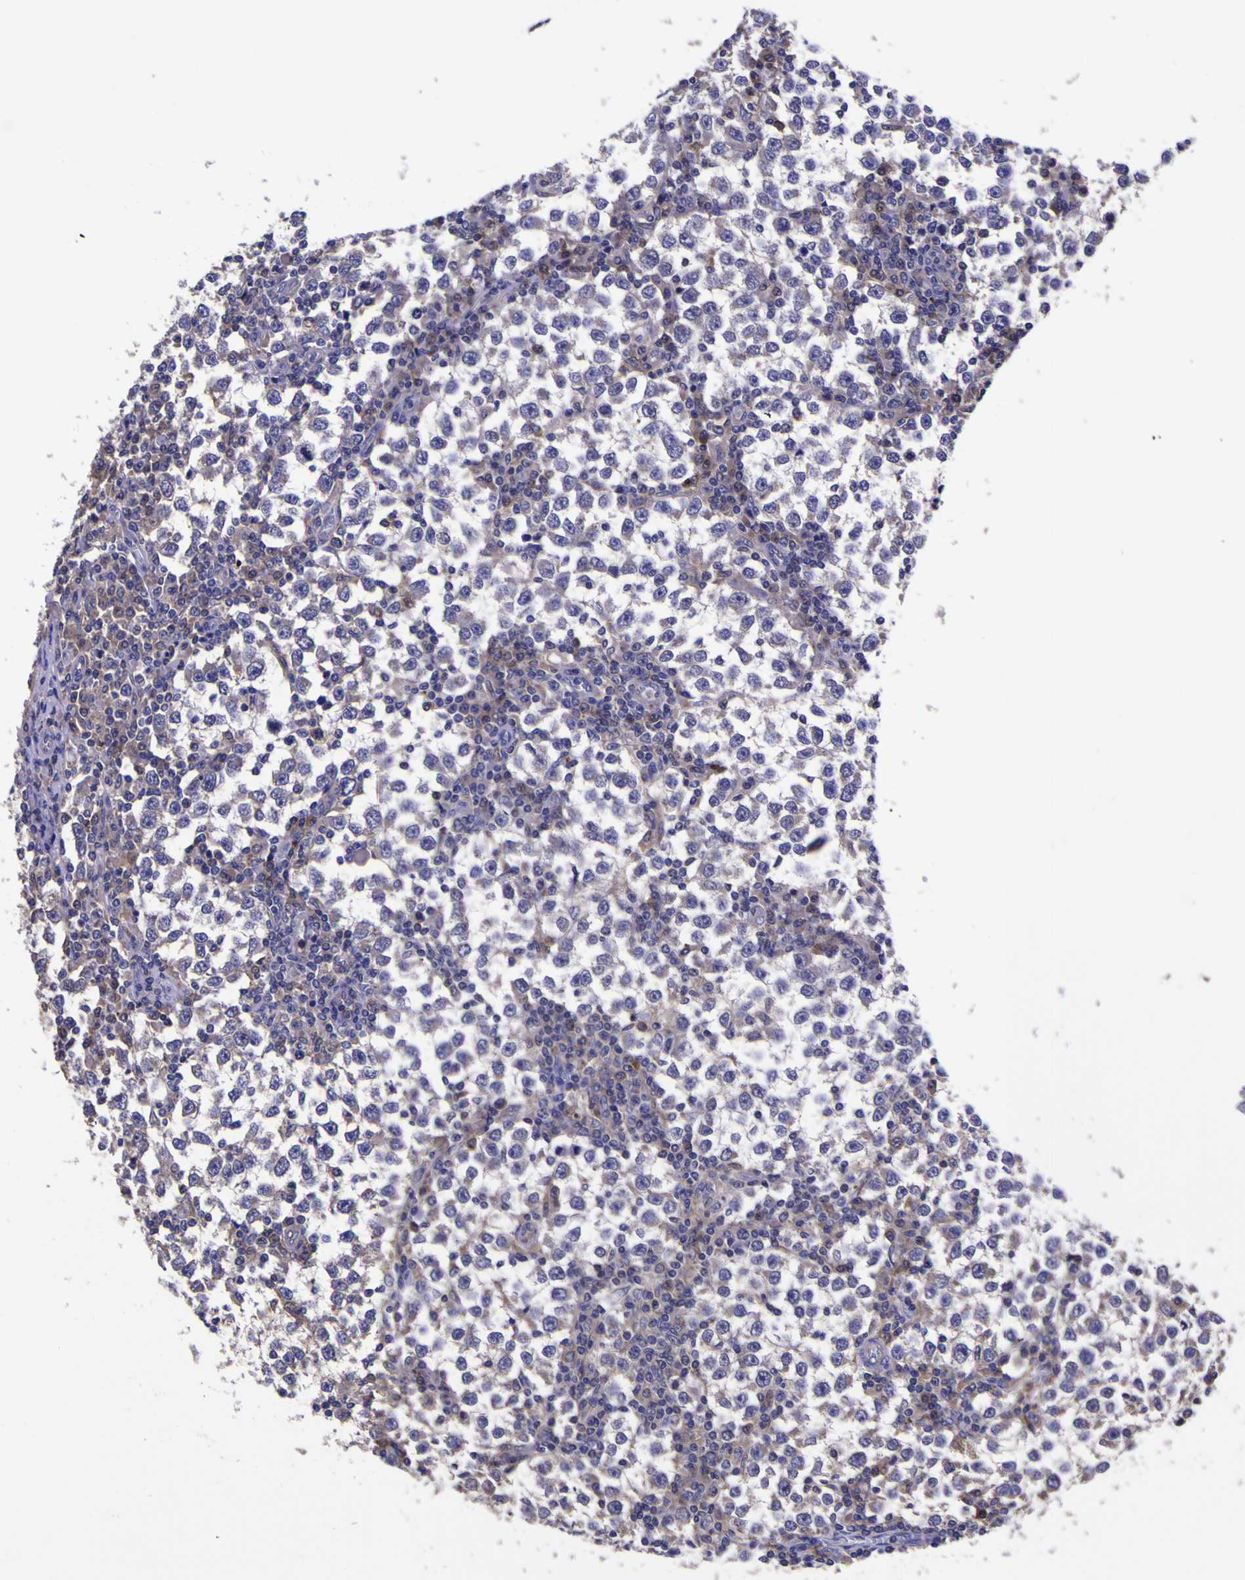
{"staining": {"intensity": "negative", "quantity": "none", "location": "none"}, "tissue": "testis cancer", "cell_type": "Tumor cells", "image_type": "cancer", "snomed": [{"axis": "morphology", "description": "Seminoma, NOS"}, {"axis": "topography", "description": "Testis"}], "caption": "Protein analysis of testis cancer (seminoma) exhibits no significant expression in tumor cells. (Stains: DAB IHC with hematoxylin counter stain, Microscopy: brightfield microscopy at high magnification).", "gene": "MAPK14", "patient": {"sex": "male", "age": 65}}